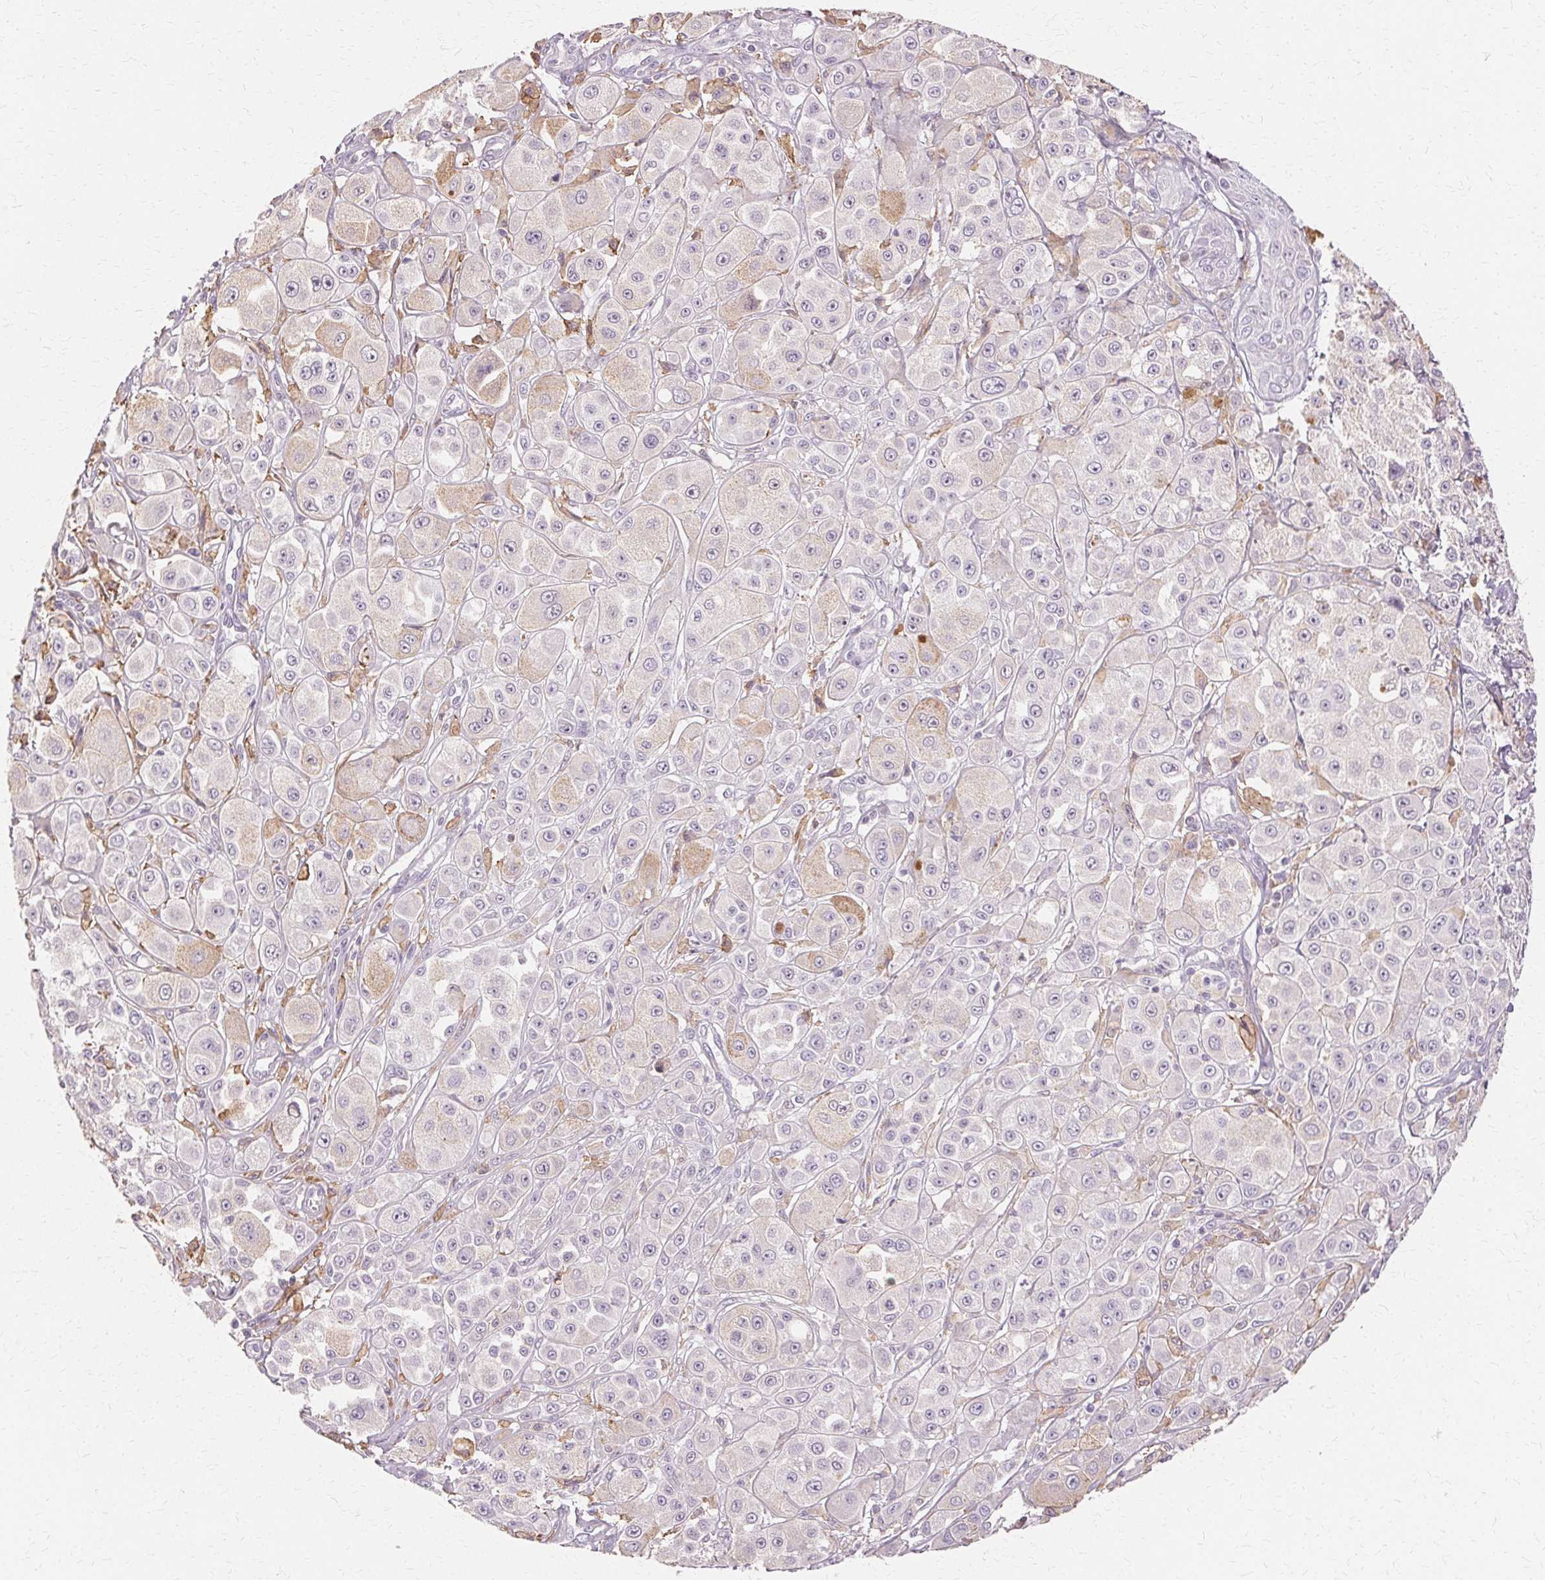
{"staining": {"intensity": "negative", "quantity": "none", "location": "none"}, "tissue": "melanoma", "cell_type": "Tumor cells", "image_type": "cancer", "snomed": [{"axis": "morphology", "description": "Malignant melanoma, NOS"}, {"axis": "topography", "description": "Skin"}], "caption": "Melanoma stained for a protein using immunohistochemistry displays no positivity tumor cells.", "gene": "IFNGR1", "patient": {"sex": "male", "age": 67}}